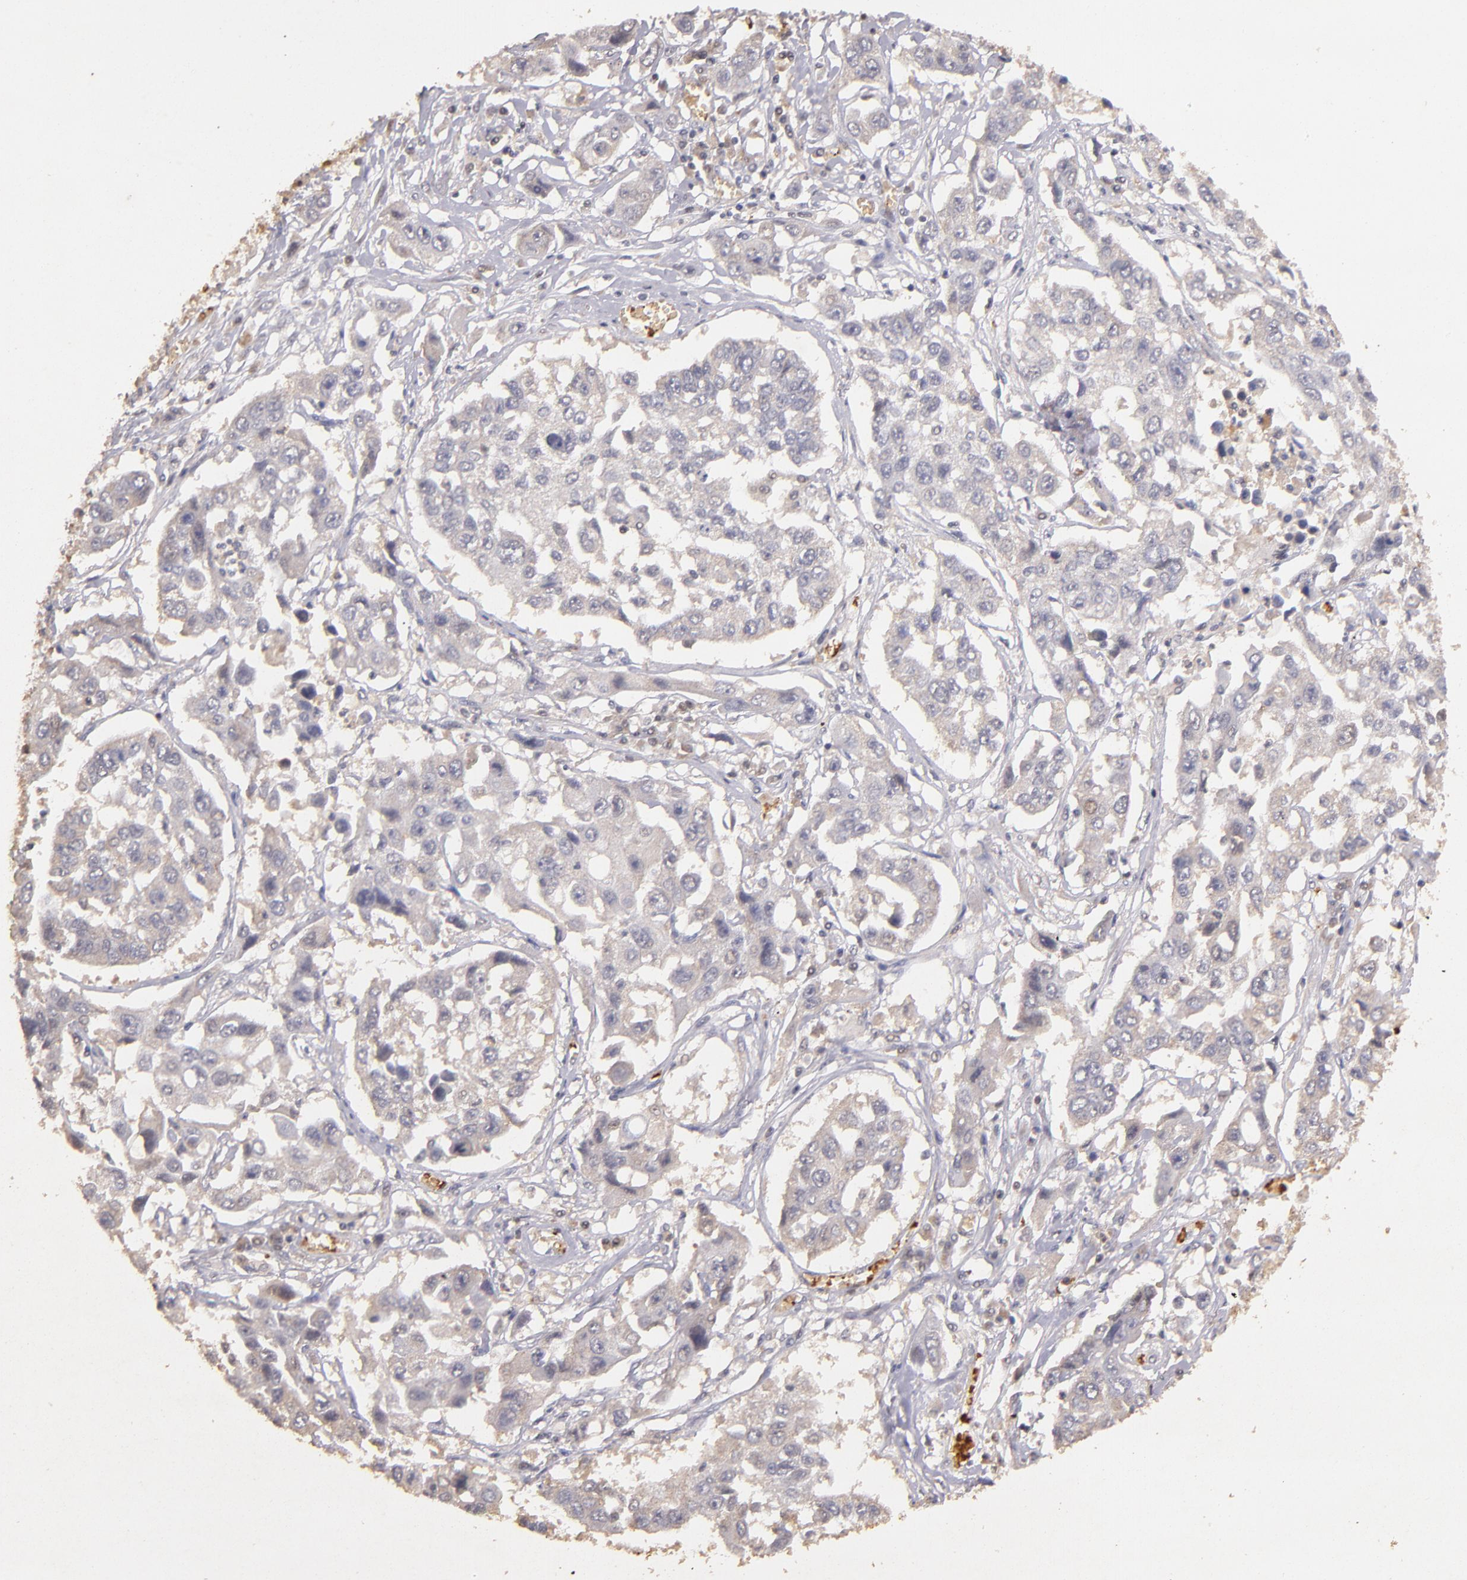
{"staining": {"intensity": "weak", "quantity": ">75%", "location": "cytoplasmic/membranous"}, "tissue": "lung cancer", "cell_type": "Tumor cells", "image_type": "cancer", "snomed": [{"axis": "morphology", "description": "Squamous cell carcinoma, NOS"}, {"axis": "topography", "description": "Lung"}], "caption": "DAB immunohistochemical staining of human lung cancer (squamous cell carcinoma) shows weak cytoplasmic/membranous protein expression in about >75% of tumor cells. (DAB IHC with brightfield microscopy, high magnification).", "gene": "SERPINC1", "patient": {"sex": "male", "age": 71}}